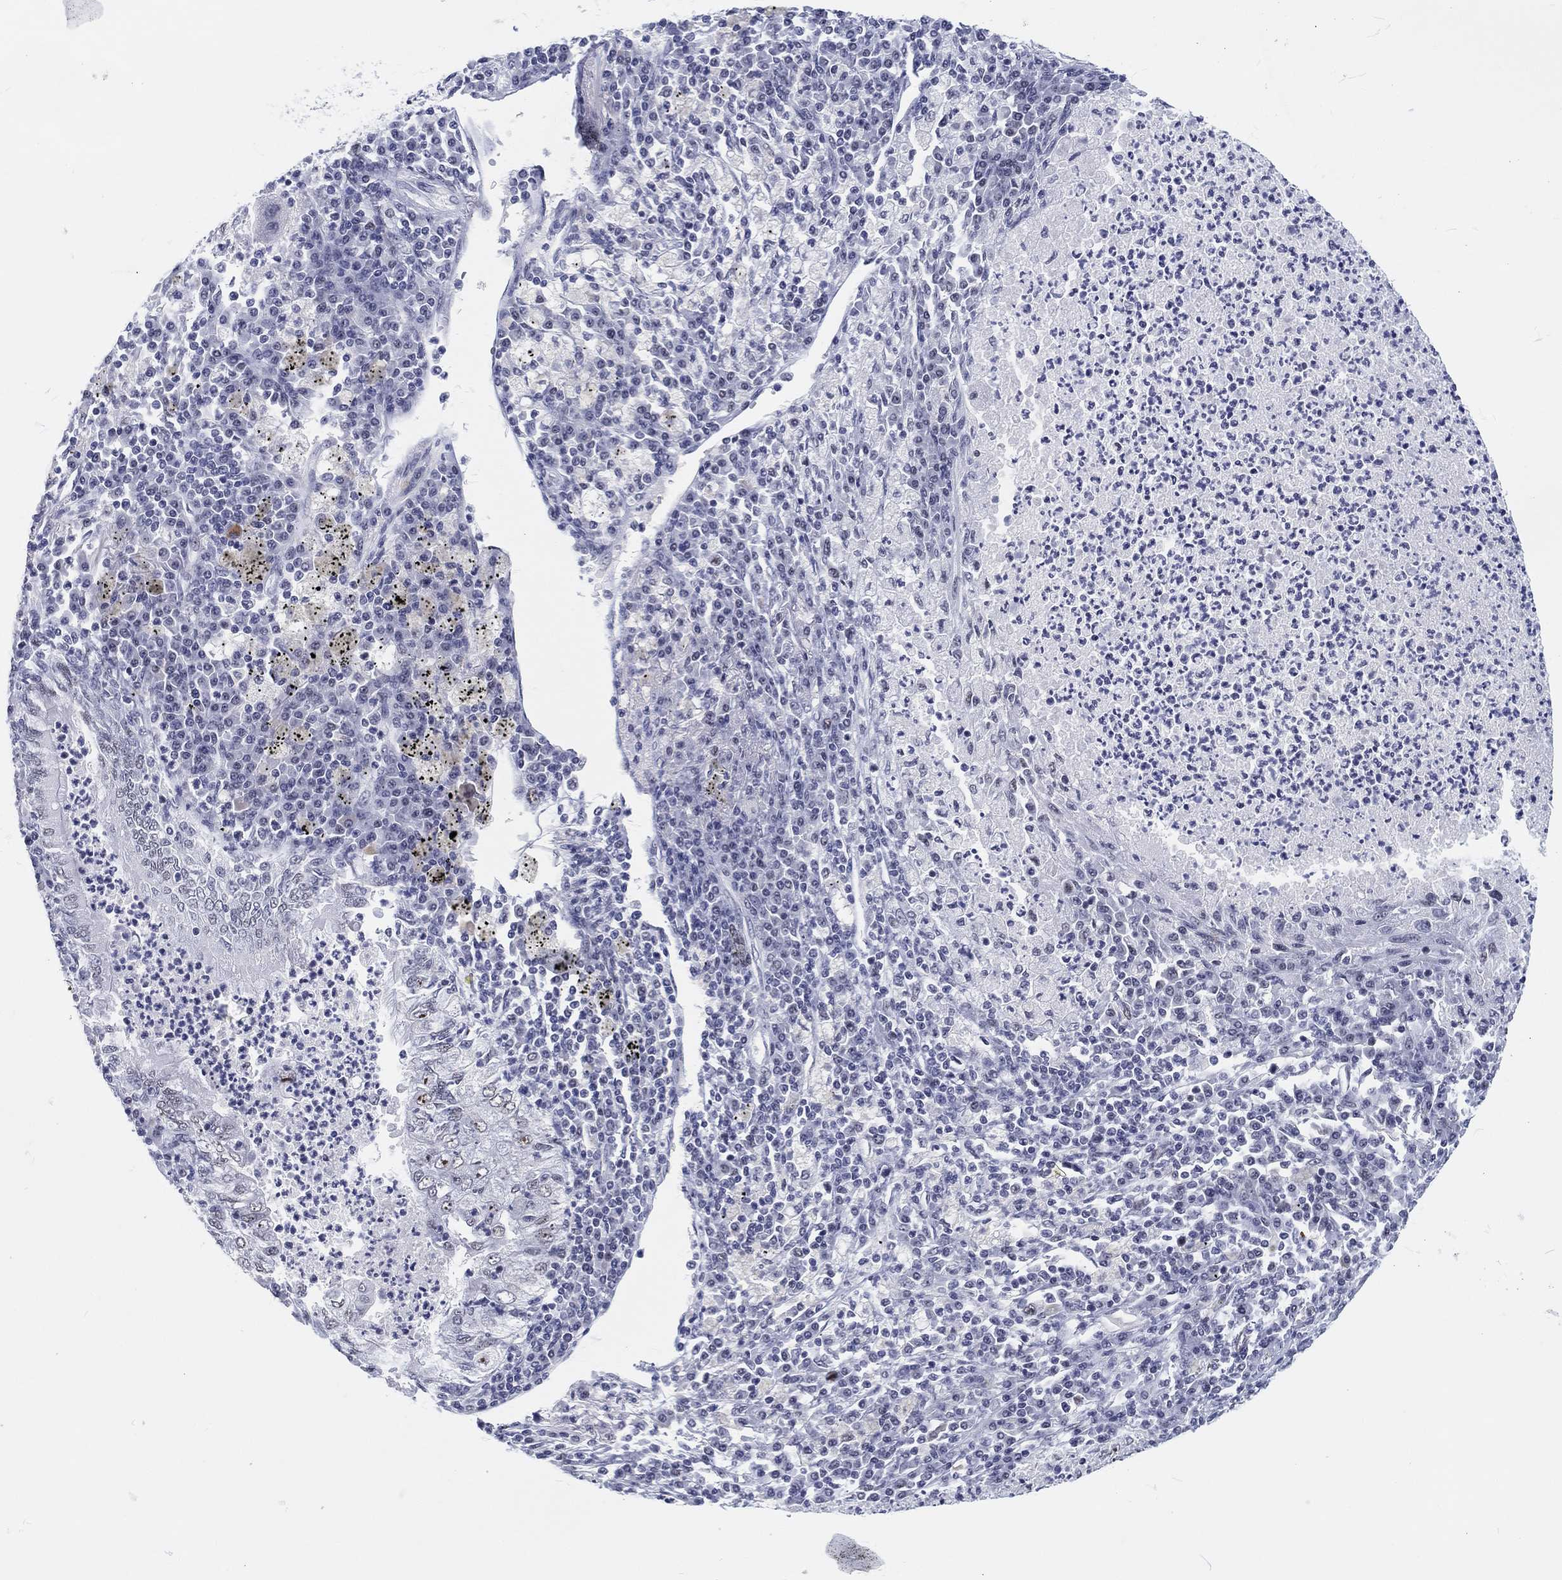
{"staining": {"intensity": "negative", "quantity": "none", "location": "none"}, "tissue": "lung cancer", "cell_type": "Tumor cells", "image_type": "cancer", "snomed": [{"axis": "morphology", "description": "Adenocarcinoma, NOS"}, {"axis": "topography", "description": "Lung"}], "caption": "There is no significant expression in tumor cells of lung cancer (adenocarcinoma). The staining was performed using DAB to visualize the protein expression in brown, while the nuclei were stained in blue with hematoxylin (Magnification: 20x).", "gene": "MAPK8IP1", "patient": {"sex": "female", "age": 73}}